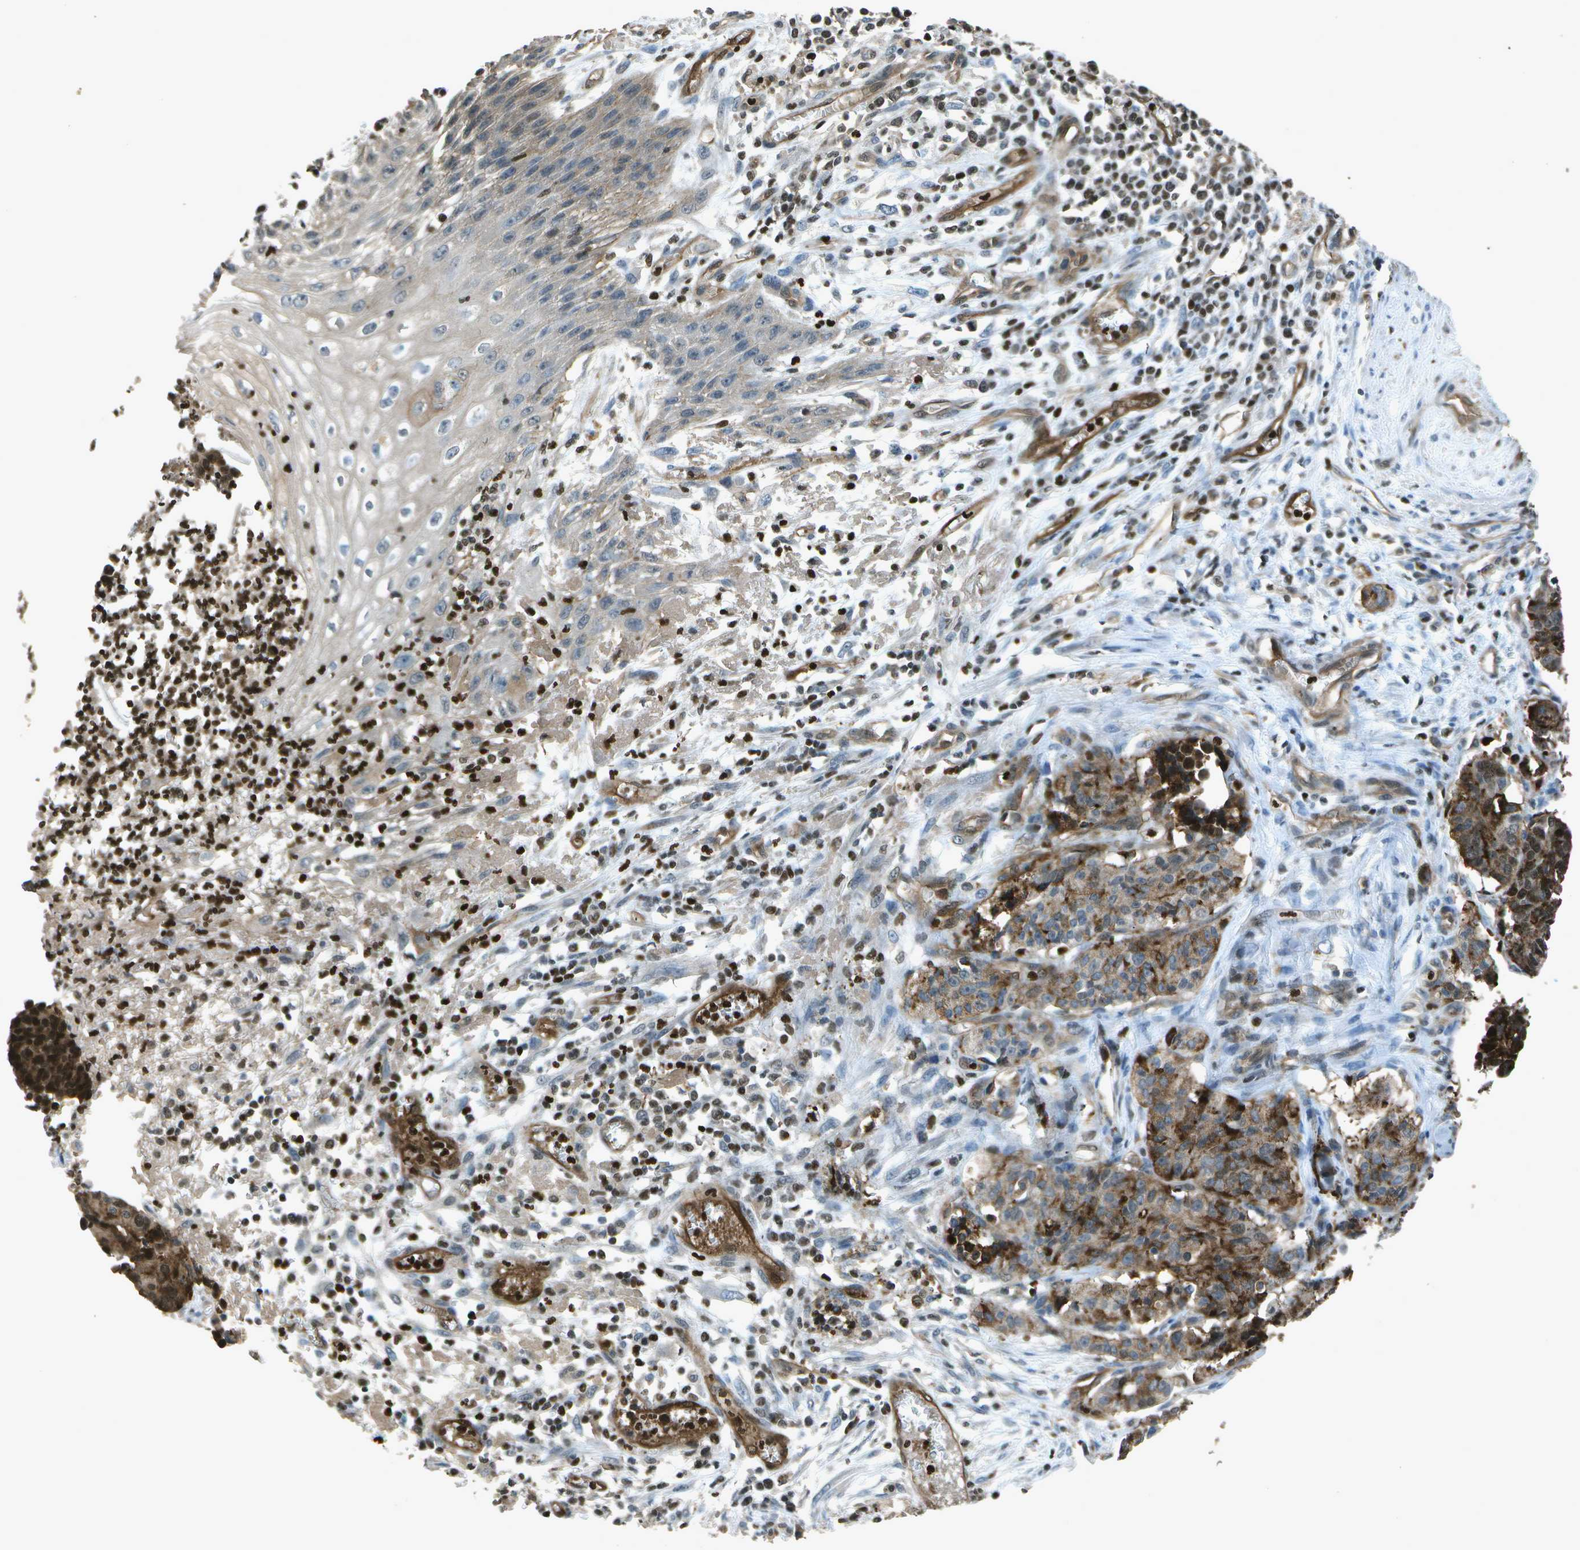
{"staining": {"intensity": "strong", "quantity": ">75%", "location": "cytoplasmic/membranous"}, "tissue": "cervical cancer", "cell_type": "Tumor cells", "image_type": "cancer", "snomed": [{"axis": "morphology", "description": "Squamous cell carcinoma, NOS"}, {"axis": "topography", "description": "Cervix"}], "caption": "Squamous cell carcinoma (cervical) stained with a protein marker exhibits strong staining in tumor cells.", "gene": "PDLIM1", "patient": {"sex": "female", "age": 35}}